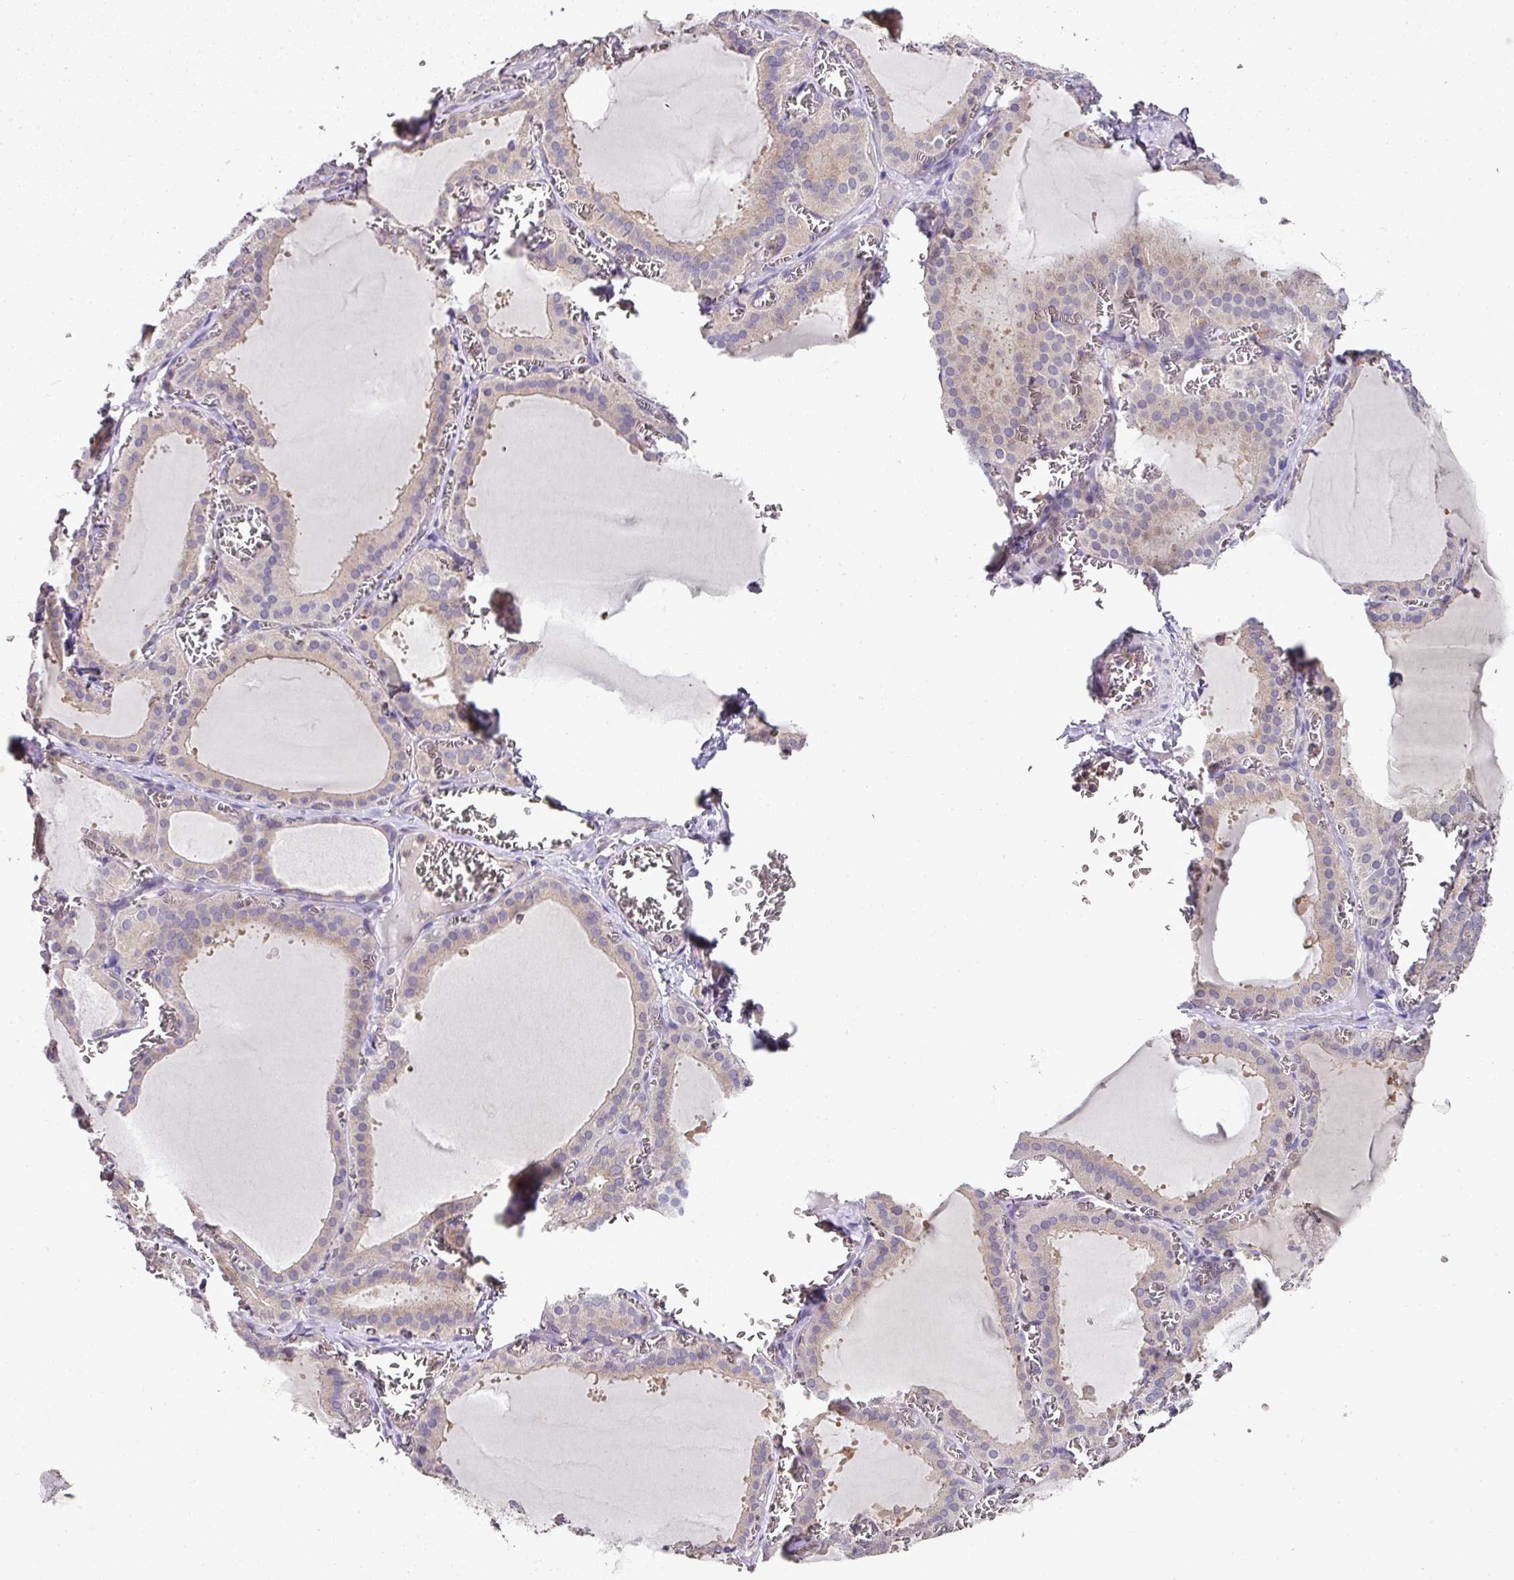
{"staining": {"intensity": "weak", "quantity": "25%-75%", "location": "cytoplasmic/membranous"}, "tissue": "thyroid gland", "cell_type": "Glandular cells", "image_type": "normal", "snomed": [{"axis": "morphology", "description": "Normal tissue, NOS"}, {"axis": "topography", "description": "Thyroid gland"}], "caption": "IHC (DAB (3,3'-diaminobenzidine)) staining of normal human thyroid gland demonstrates weak cytoplasmic/membranous protein staining in about 25%-75% of glandular cells. (brown staining indicates protein expression, while blue staining denotes nuclei).", "gene": "SKIC2", "patient": {"sex": "female", "age": 30}}